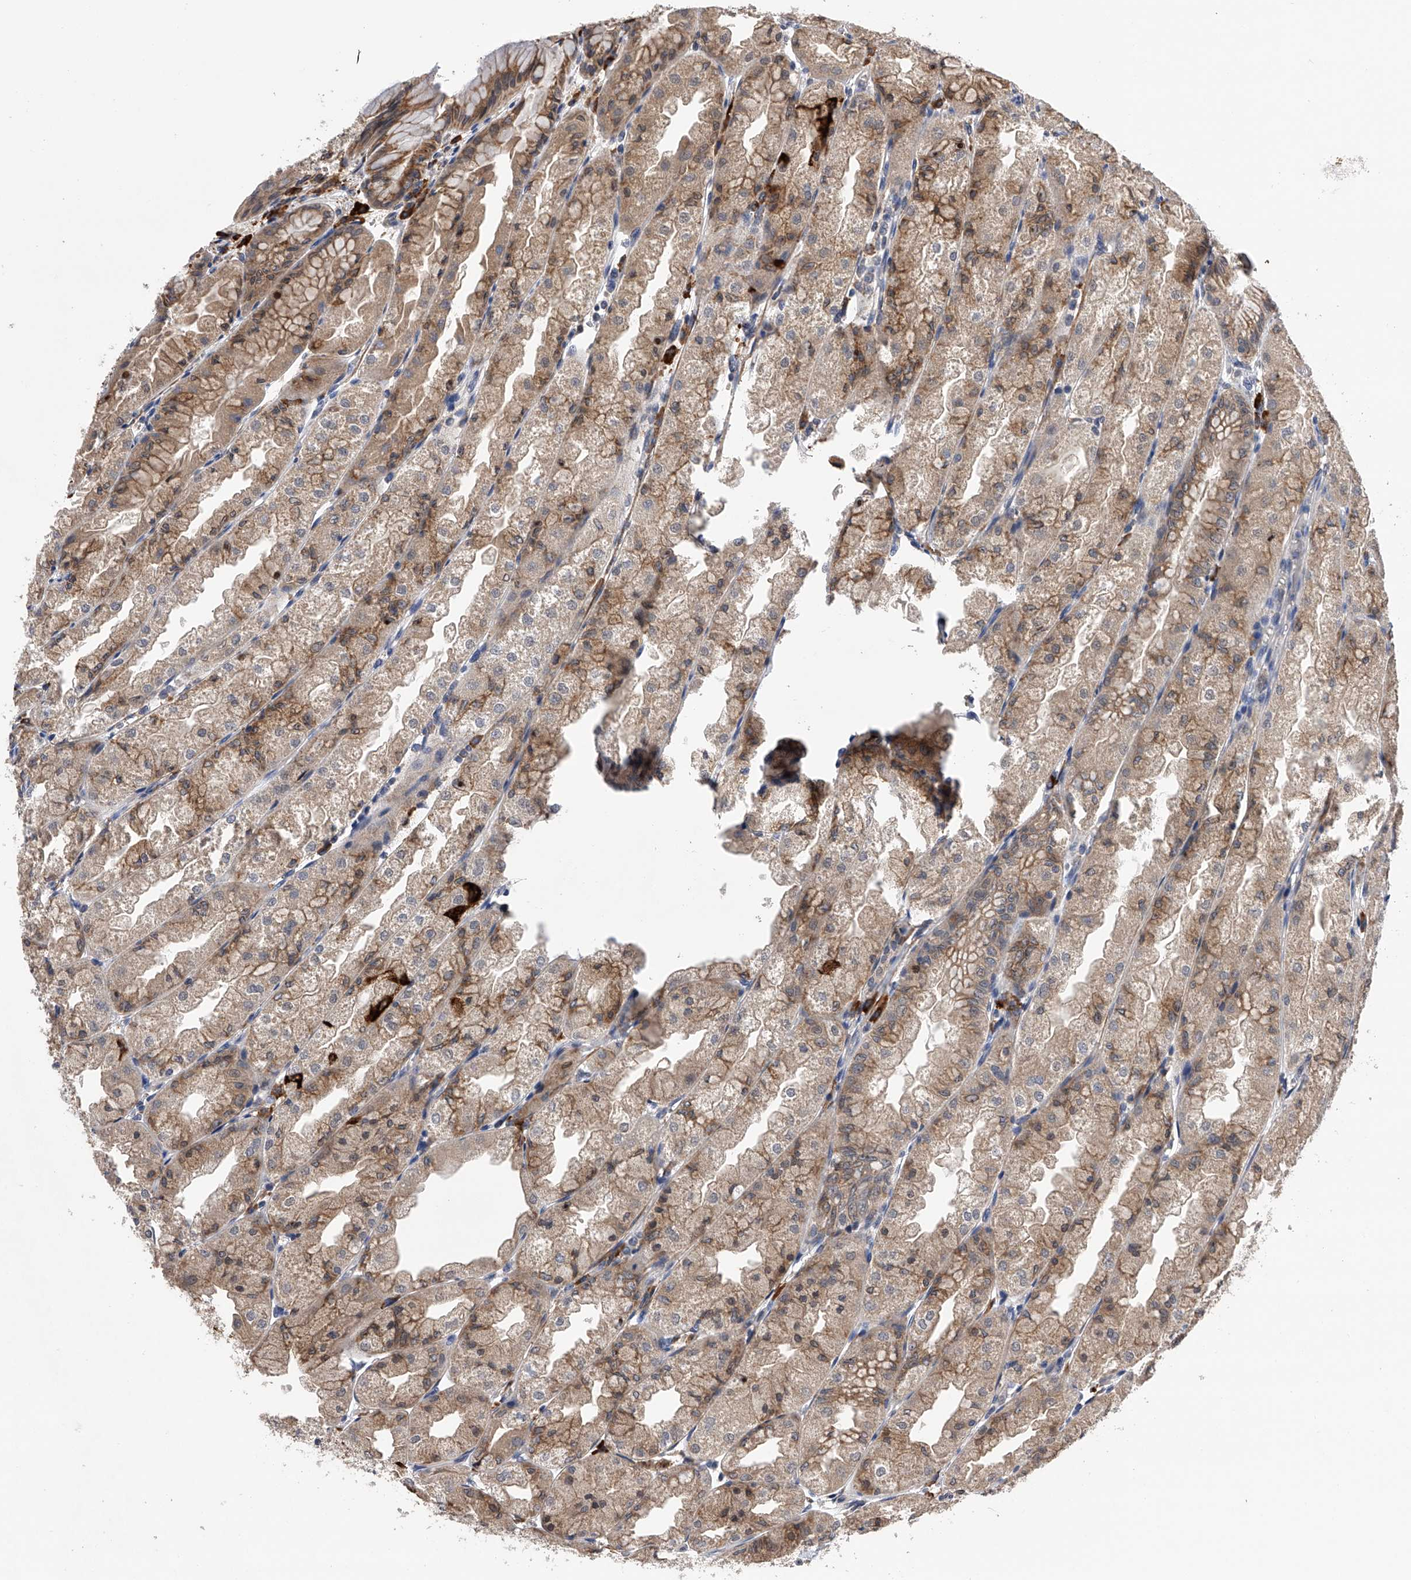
{"staining": {"intensity": "strong", "quantity": ">75%", "location": "cytoplasmic/membranous"}, "tissue": "stomach", "cell_type": "Glandular cells", "image_type": "normal", "snomed": [{"axis": "morphology", "description": "Normal tissue, NOS"}, {"axis": "topography", "description": "Stomach, upper"}], "caption": "Protein expression analysis of unremarkable stomach demonstrates strong cytoplasmic/membranous staining in approximately >75% of glandular cells. The staining was performed using DAB to visualize the protein expression in brown, while the nuclei were stained in blue with hematoxylin (Magnification: 20x).", "gene": "SPOCK1", "patient": {"sex": "male", "age": 47}}